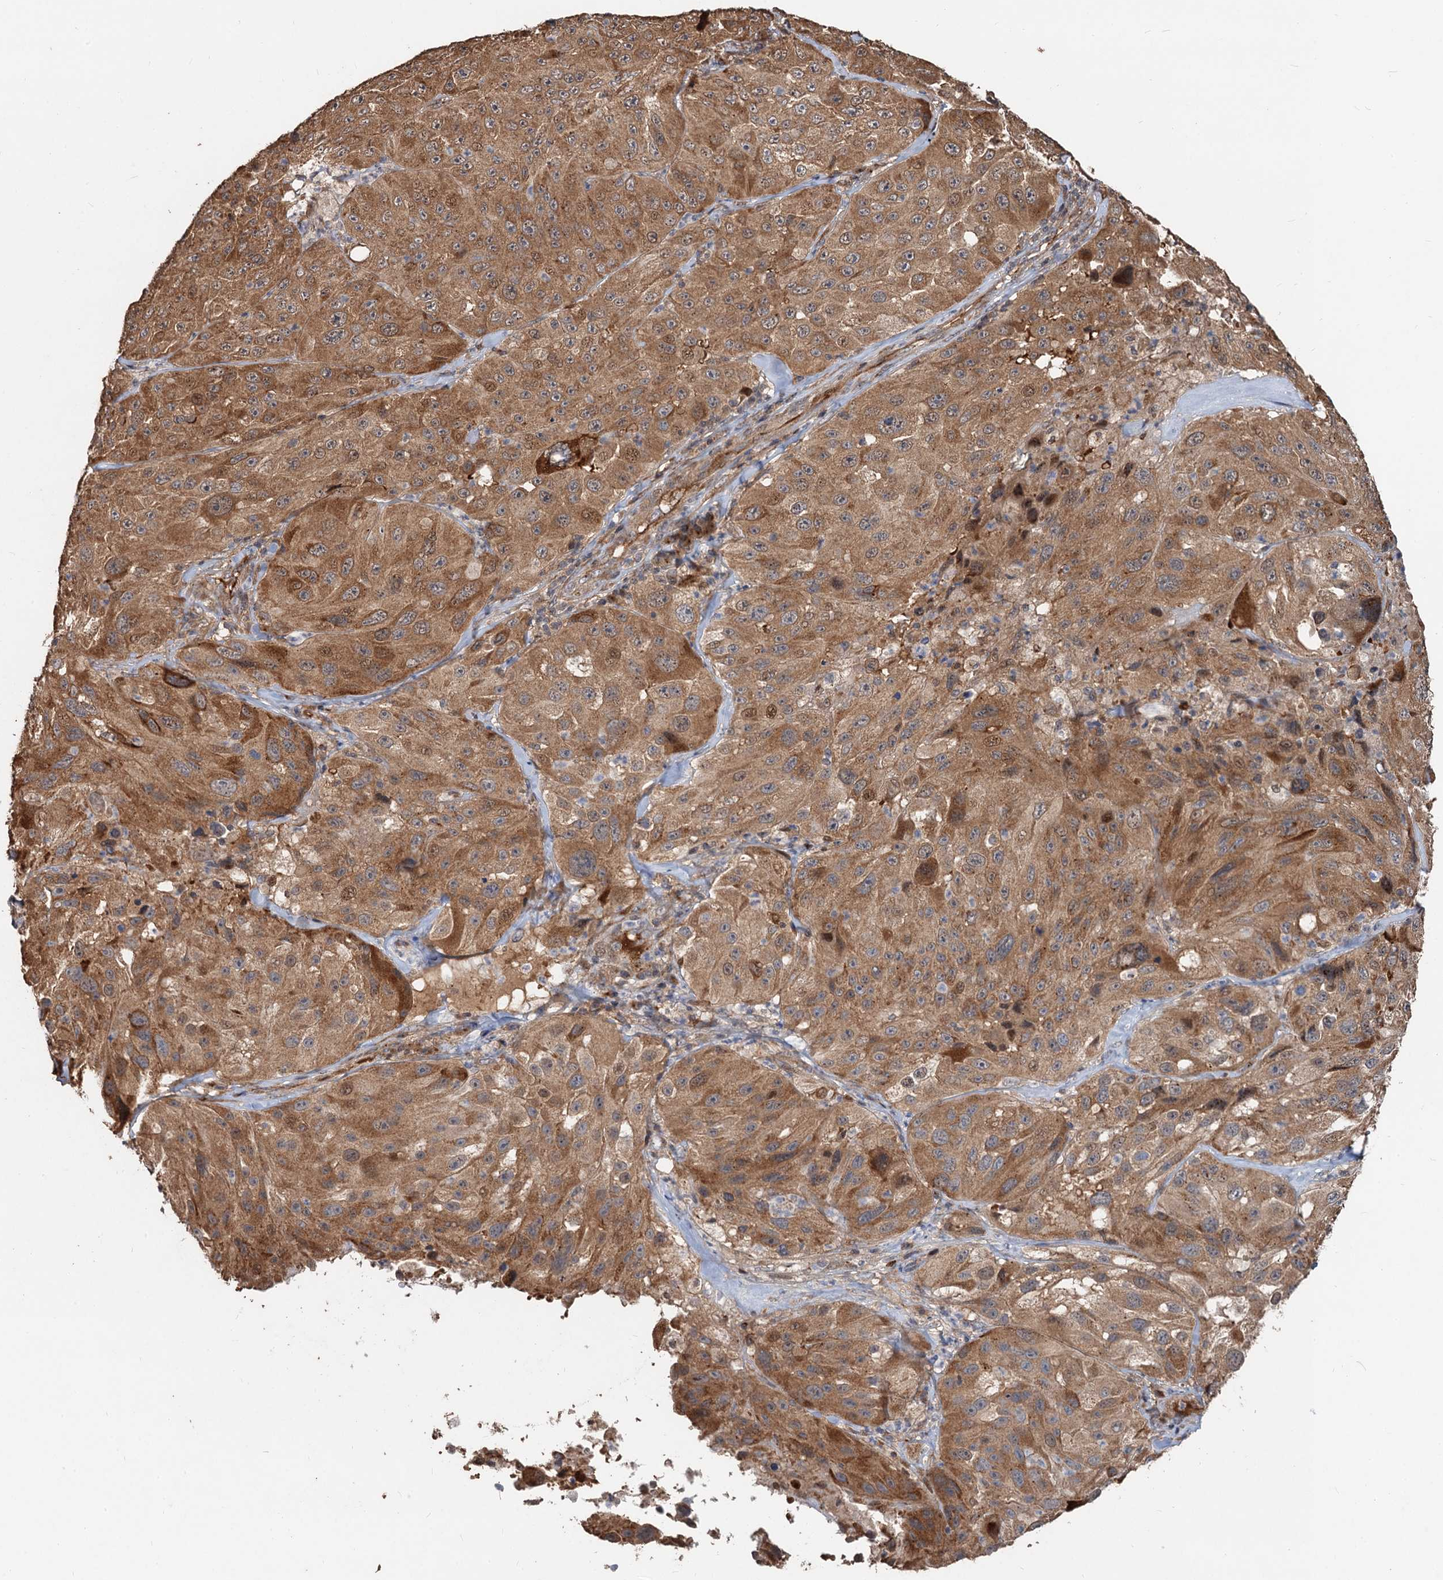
{"staining": {"intensity": "moderate", "quantity": ">75%", "location": "cytoplasmic/membranous"}, "tissue": "melanoma", "cell_type": "Tumor cells", "image_type": "cancer", "snomed": [{"axis": "morphology", "description": "Malignant melanoma, Metastatic site"}, {"axis": "topography", "description": "Lymph node"}], "caption": "Melanoma was stained to show a protein in brown. There is medium levels of moderate cytoplasmic/membranous positivity in approximately >75% of tumor cells.", "gene": "DEXI", "patient": {"sex": "male", "age": 62}}